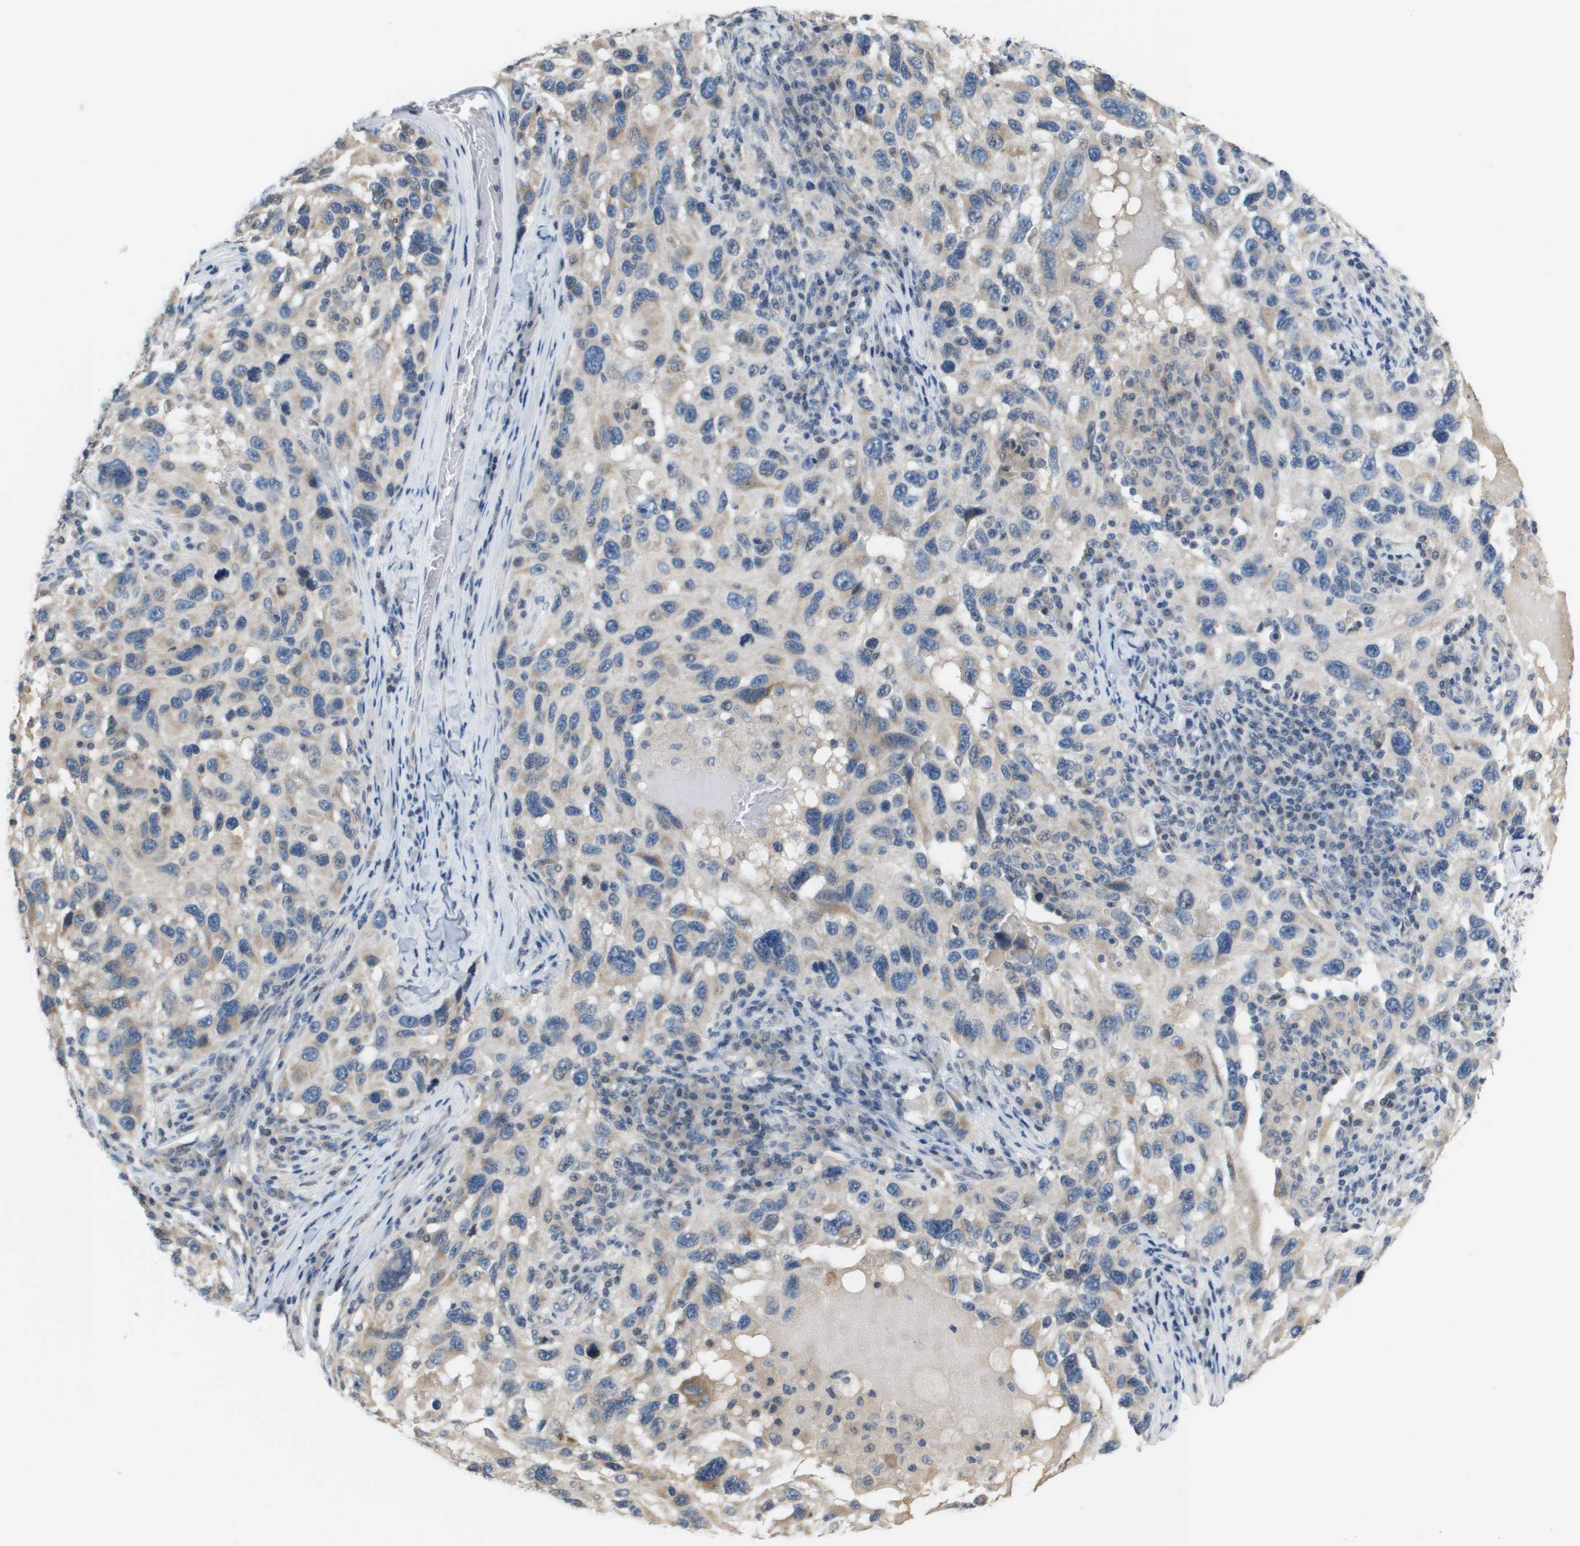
{"staining": {"intensity": "weak", "quantity": "<25%", "location": "cytoplasmic/membranous"}, "tissue": "melanoma", "cell_type": "Tumor cells", "image_type": "cancer", "snomed": [{"axis": "morphology", "description": "Malignant melanoma, NOS"}, {"axis": "topography", "description": "Skin"}], "caption": "Melanoma was stained to show a protein in brown. There is no significant expression in tumor cells.", "gene": "CAPN11", "patient": {"sex": "male", "age": 53}}